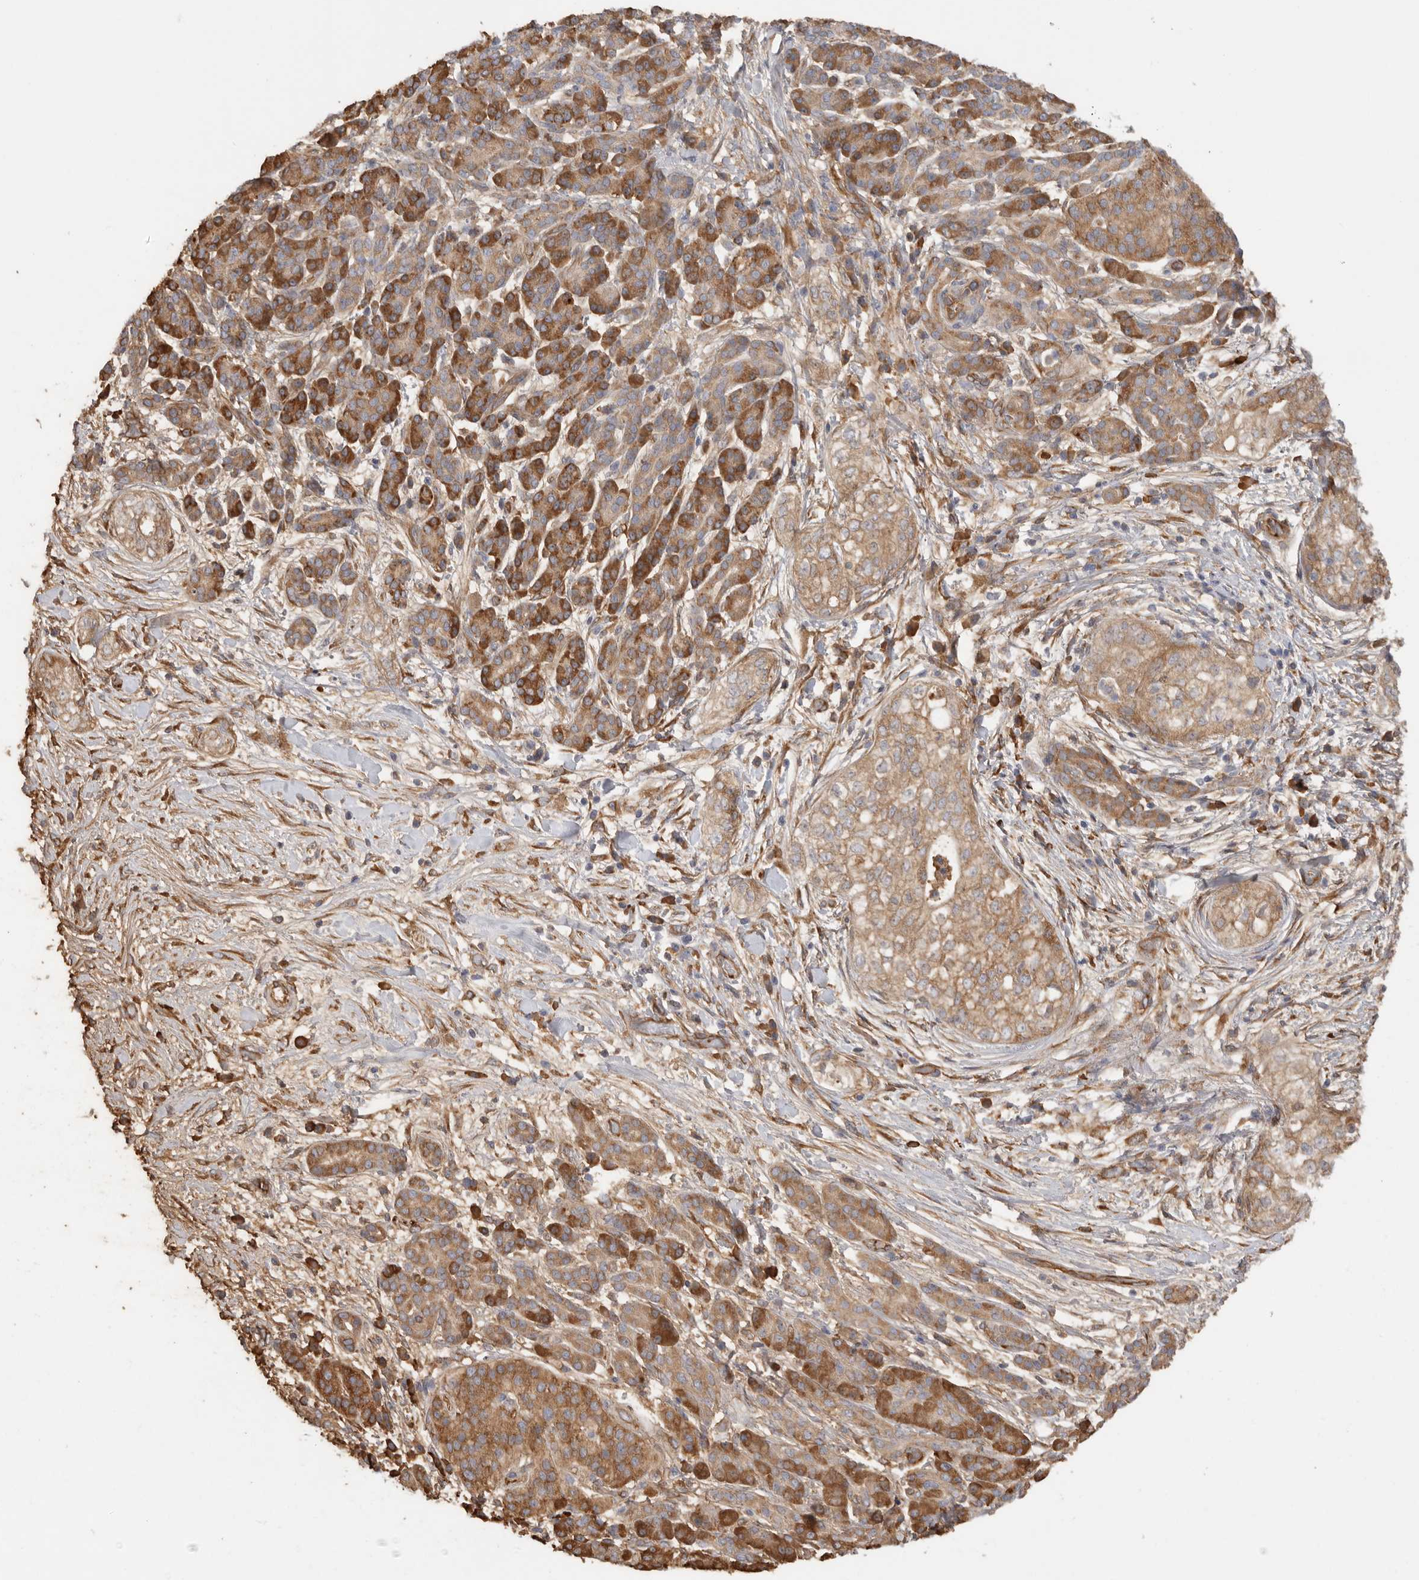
{"staining": {"intensity": "moderate", "quantity": ">75%", "location": "cytoplasmic/membranous"}, "tissue": "pancreatic cancer", "cell_type": "Tumor cells", "image_type": "cancer", "snomed": [{"axis": "morphology", "description": "Adenocarcinoma, NOS"}, {"axis": "topography", "description": "Pancreas"}], "caption": "A medium amount of moderate cytoplasmic/membranous expression is seen in about >75% of tumor cells in adenocarcinoma (pancreatic) tissue. (Stains: DAB in brown, nuclei in blue, Microscopy: brightfield microscopy at high magnification).", "gene": "CDC42BPB", "patient": {"sex": "male", "age": 72}}